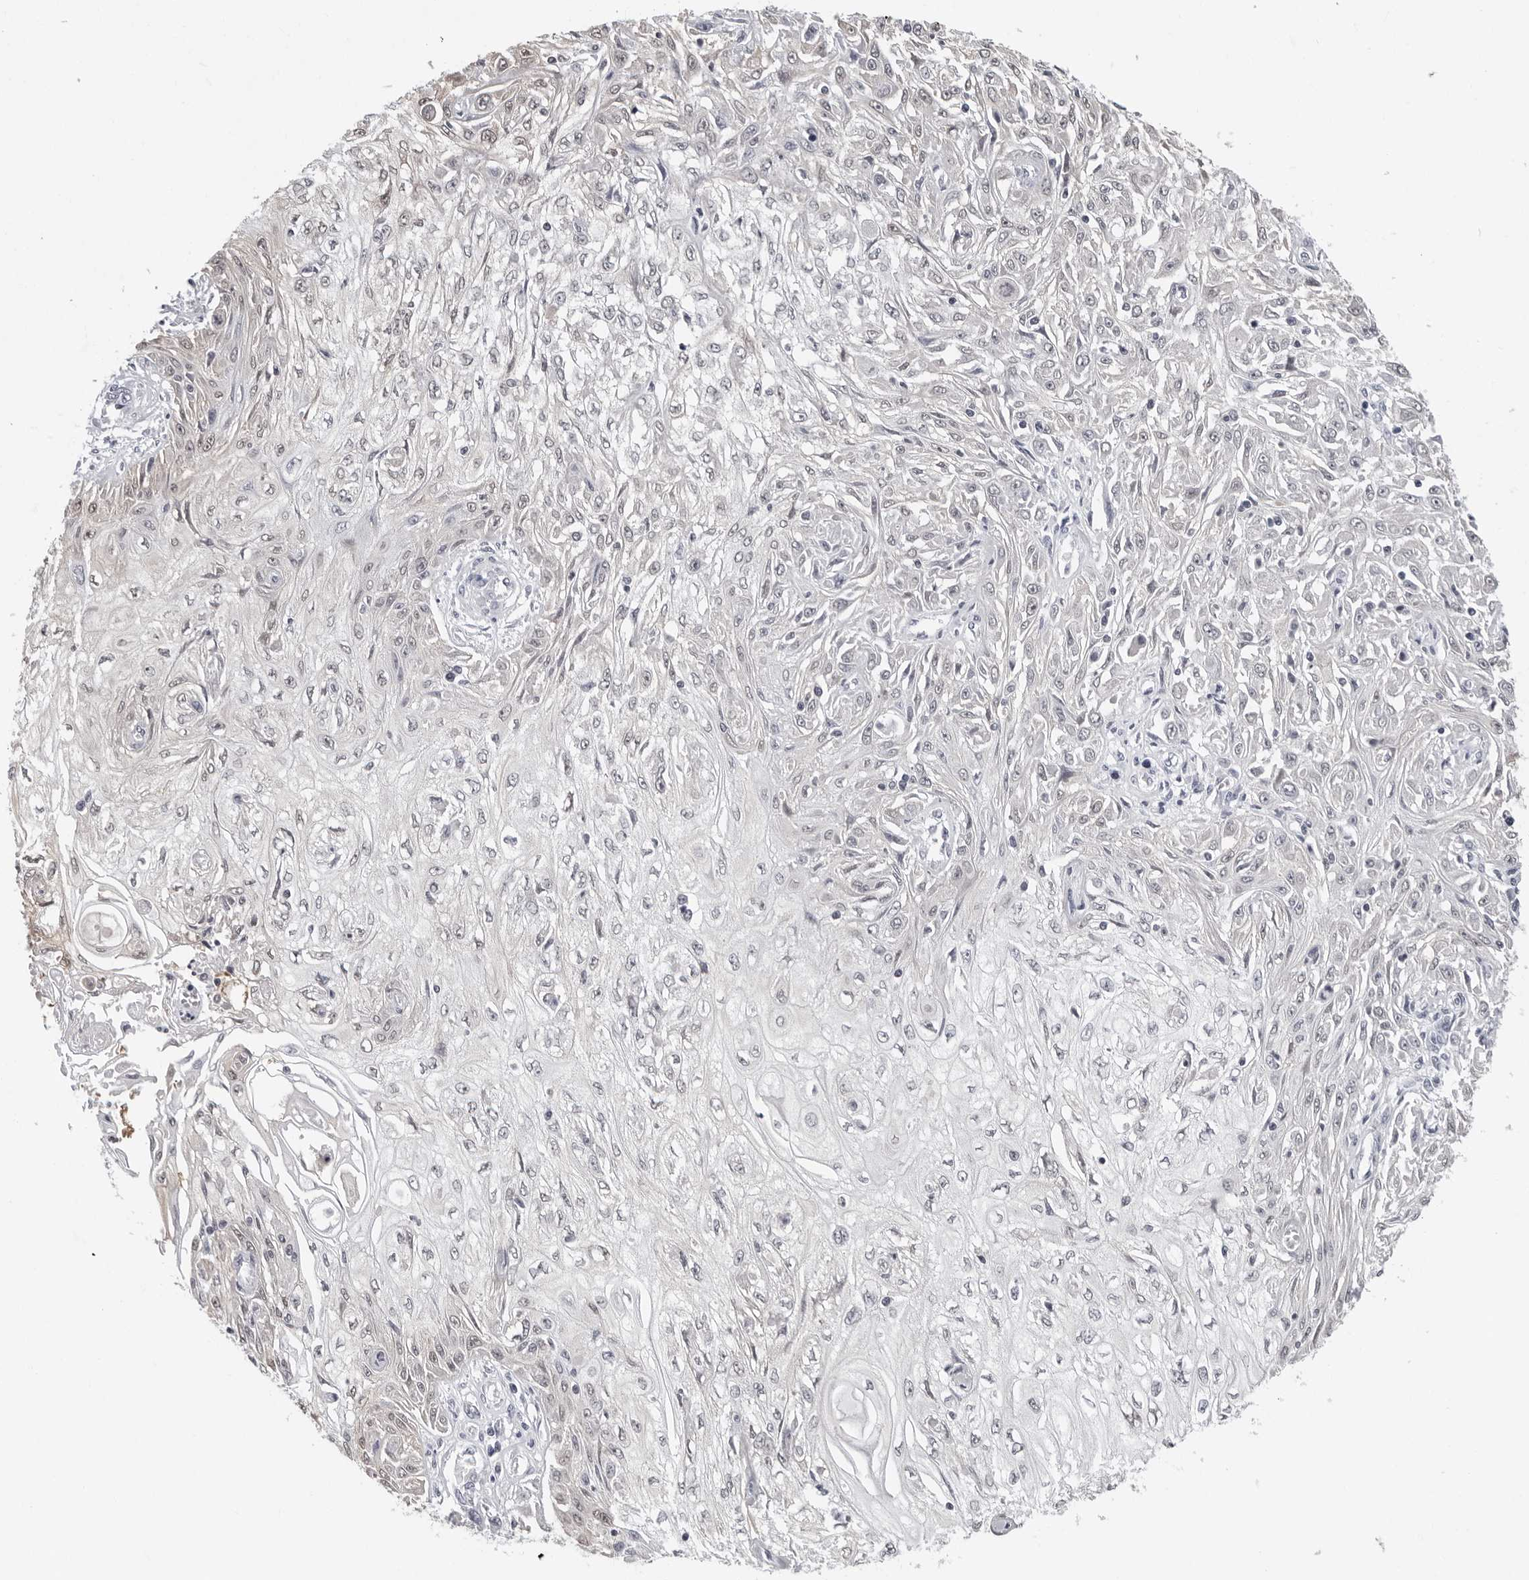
{"staining": {"intensity": "negative", "quantity": "none", "location": "none"}, "tissue": "skin cancer", "cell_type": "Tumor cells", "image_type": "cancer", "snomed": [{"axis": "morphology", "description": "Squamous cell carcinoma, NOS"}, {"axis": "morphology", "description": "Squamous cell carcinoma, metastatic, NOS"}, {"axis": "topography", "description": "Skin"}, {"axis": "topography", "description": "Lymph node"}], "caption": "DAB (3,3'-diaminobenzidine) immunohistochemical staining of squamous cell carcinoma (skin) shows no significant positivity in tumor cells.", "gene": "CCDC28B", "patient": {"sex": "male", "age": 75}}